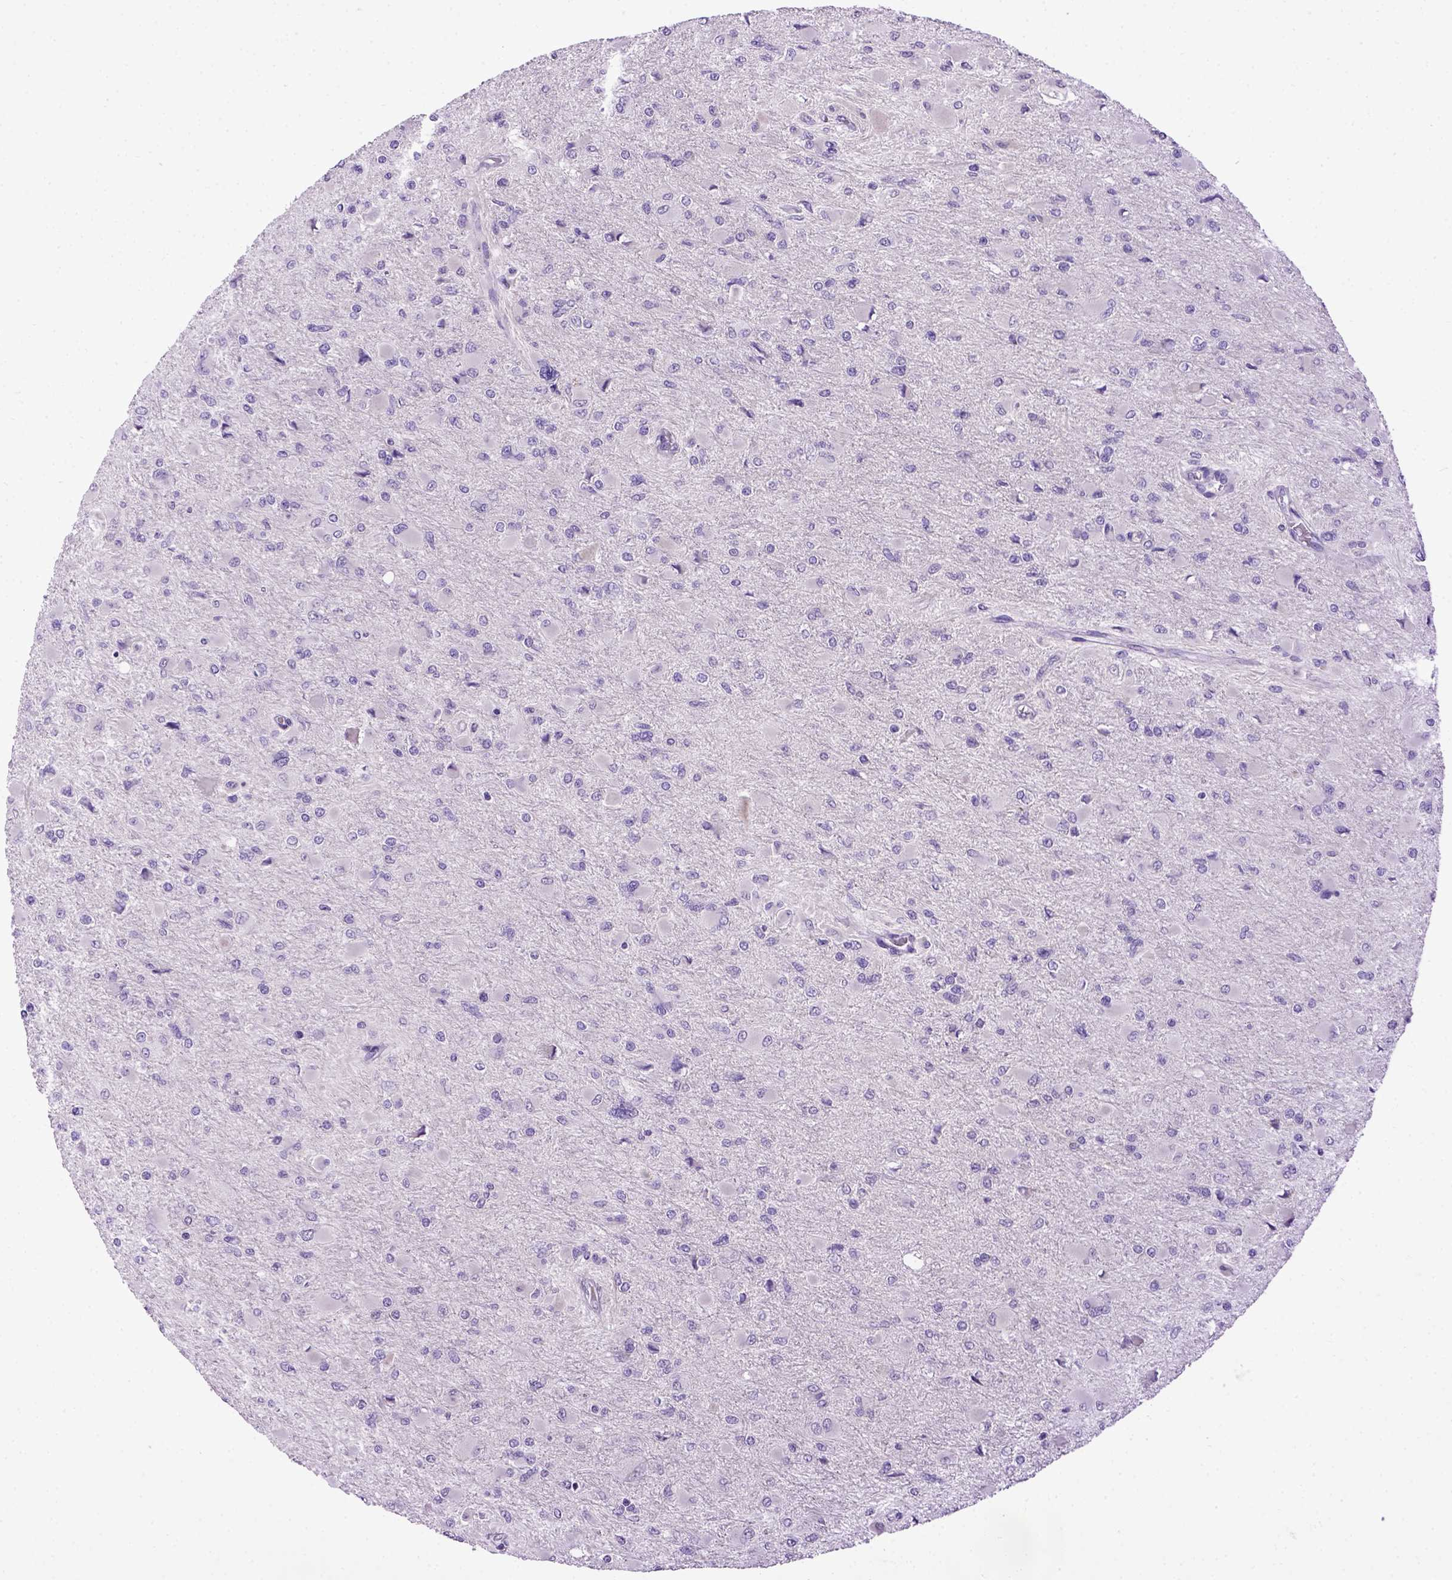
{"staining": {"intensity": "negative", "quantity": "none", "location": "none"}, "tissue": "glioma", "cell_type": "Tumor cells", "image_type": "cancer", "snomed": [{"axis": "morphology", "description": "Glioma, malignant, High grade"}, {"axis": "topography", "description": "Cerebral cortex"}], "caption": "IHC photomicrograph of human glioma stained for a protein (brown), which exhibits no staining in tumor cells. The staining was performed using DAB (3,3'-diaminobenzidine) to visualize the protein expression in brown, while the nuclei were stained in blue with hematoxylin (Magnification: 20x).", "gene": "CDH1", "patient": {"sex": "female", "age": 36}}